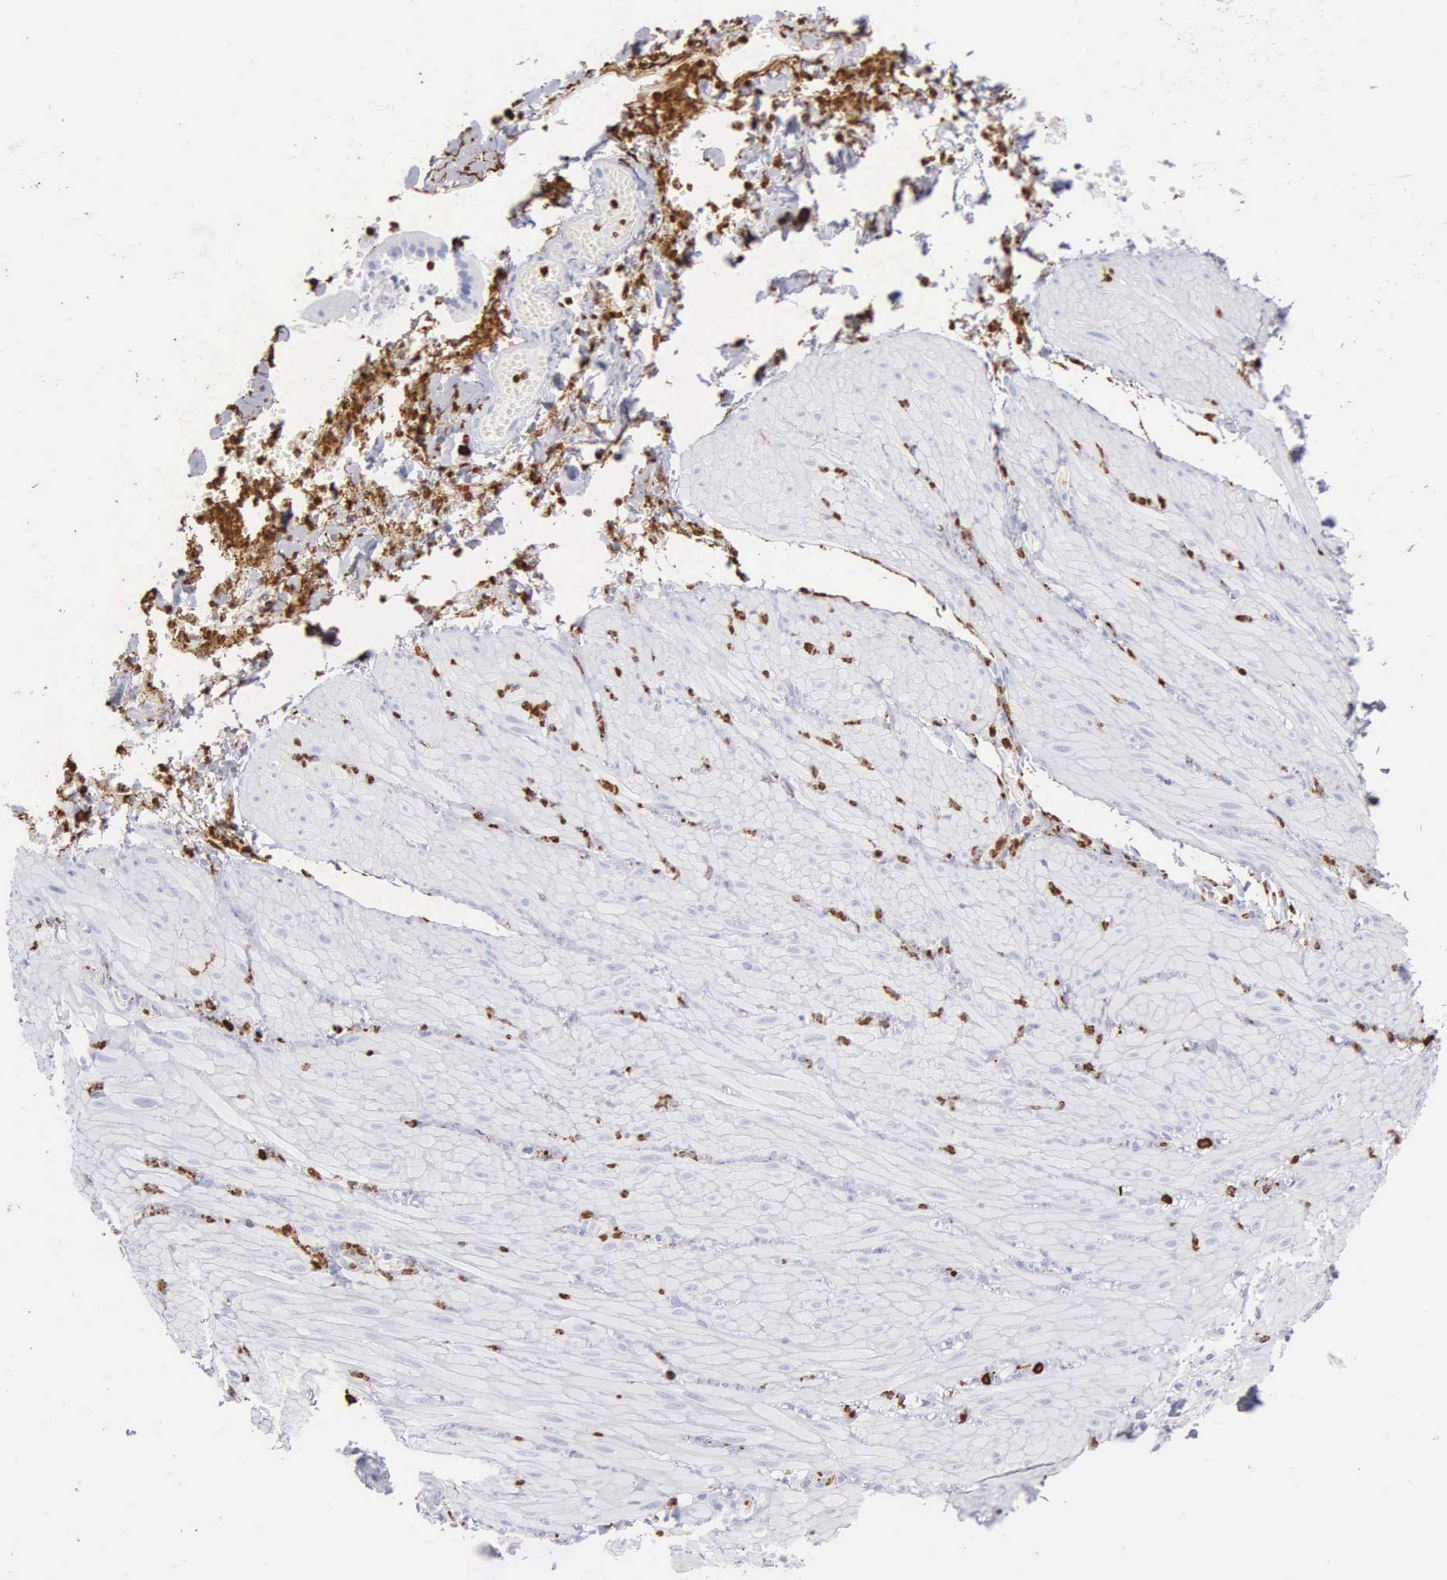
{"staining": {"intensity": "negative", "quantity": "none", "location": "none"}, "tissue": "smooth muscle", "cell_type": "Smooth muscle cells", "image_type": "normal", "snomed": [{"axis": "morphology", "description": "Normal tissue, NOS"}, {"axis": "topography", "description": "Duodenum"}], "caption": "Immunohistochemical staining of benign human smooth muscle demonstrates no significant positivity in smooth muscle cells. (DAB immunohistochemistry (IHC), high magnification).", "gene": "CTSG", "patient": {"sex": "male", "age": 63}}